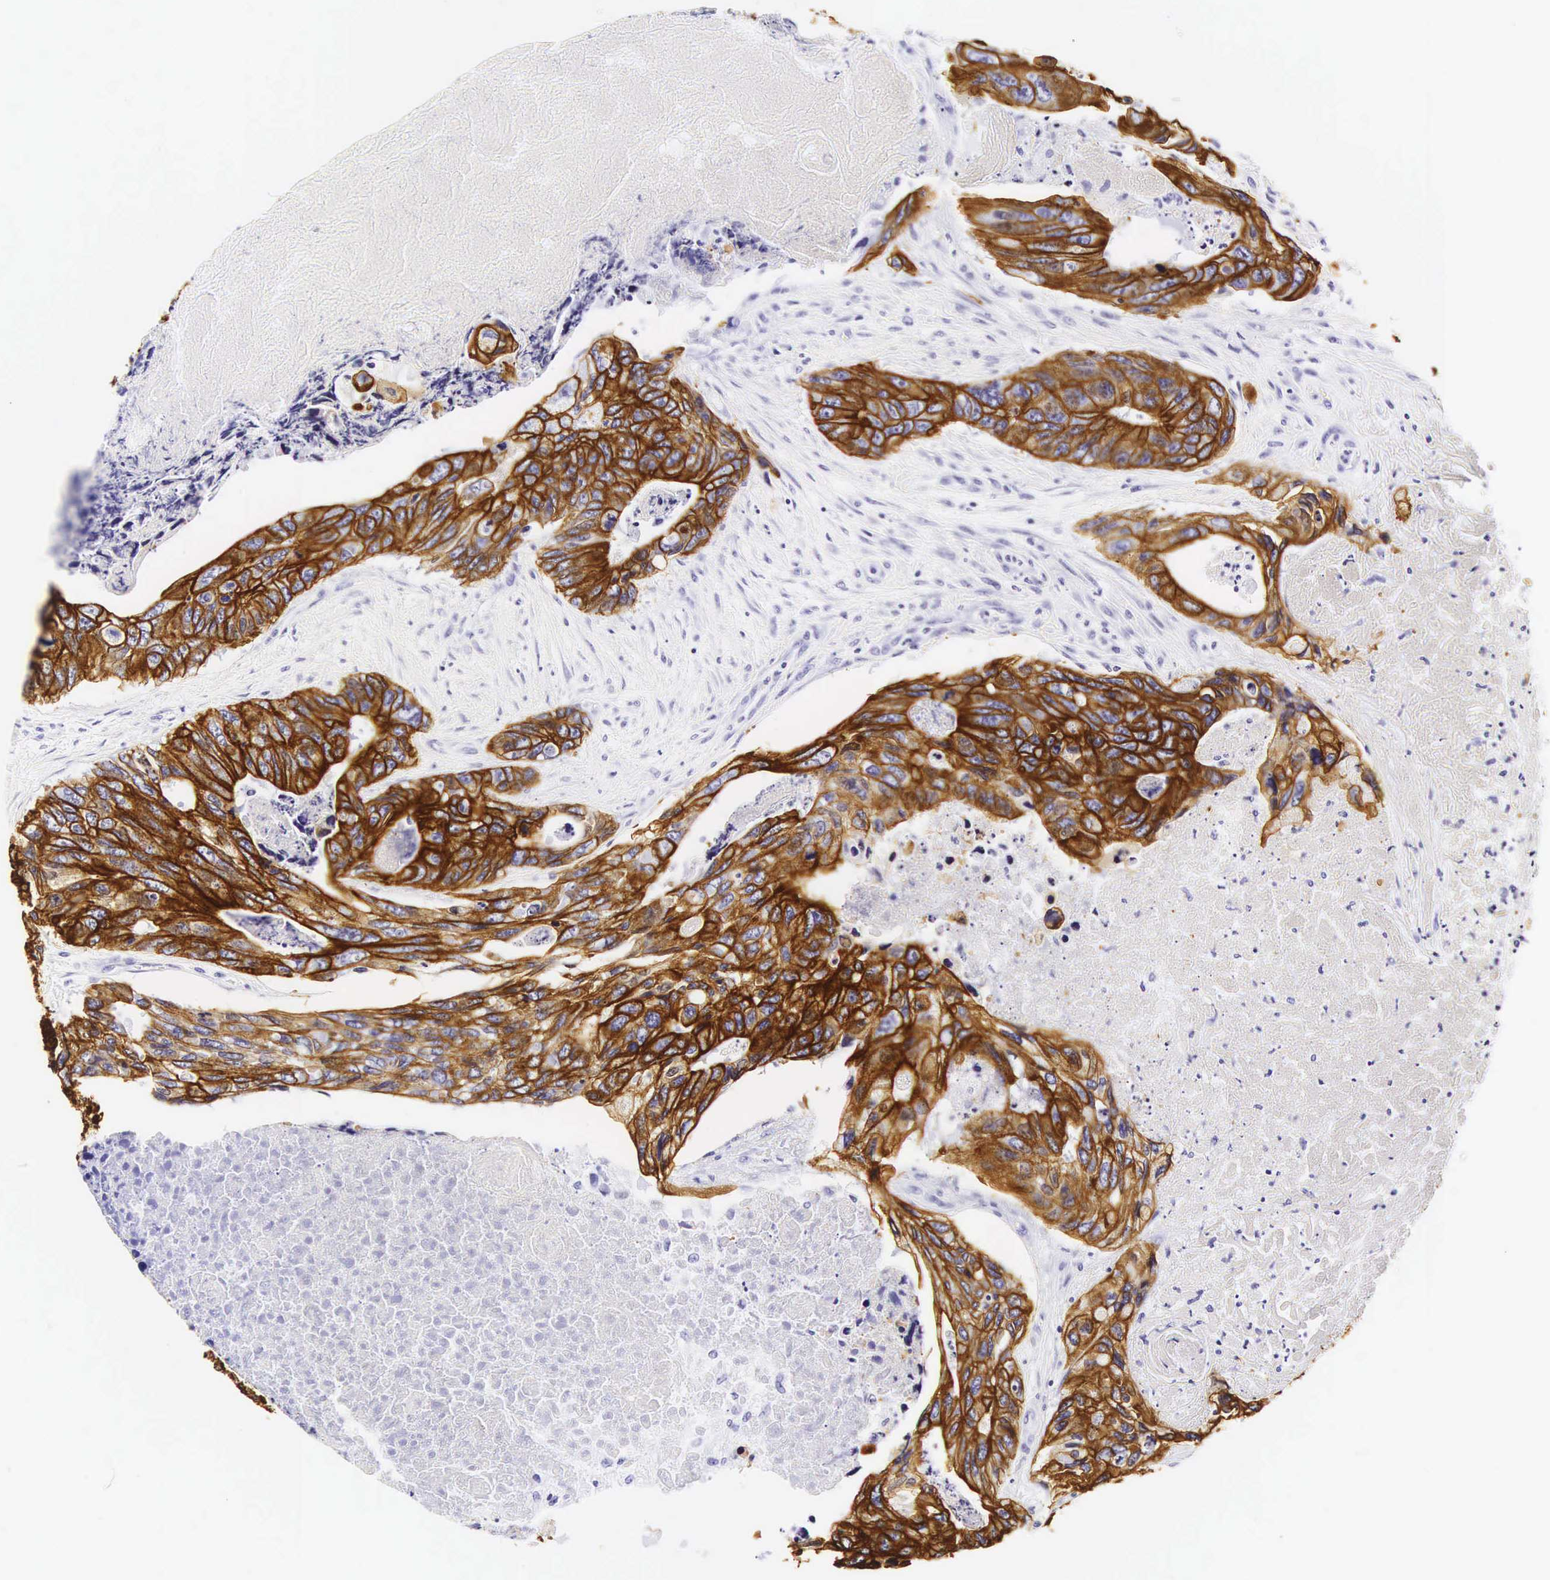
{"staining": {"intensity": "strong", "quantity": ">75%", "location": "cytoplasmic/membranous"}, "tissue": "colorectal cancer", "cell_type": "Tumor cells", "image_type": "cancer", "snomed": [{"axis": "morphology", "description": "Adenocarcinoma, NOS"}, {"axis": "topography", "description": "Colon"}], "caption": "Immunohistochemistry photomicrograph of neoplastic tissue: colorectal adenocarcinoma stained using immunohistochemistry (IHC) shows high levels of strong protein expression localized specifically in the cytoplasmic/membranous of tumor cells, appearing as a cytoplasmic/membranous brown color.", "gene": "KRT18", "patient": {"sex": "female", "age": 86}}